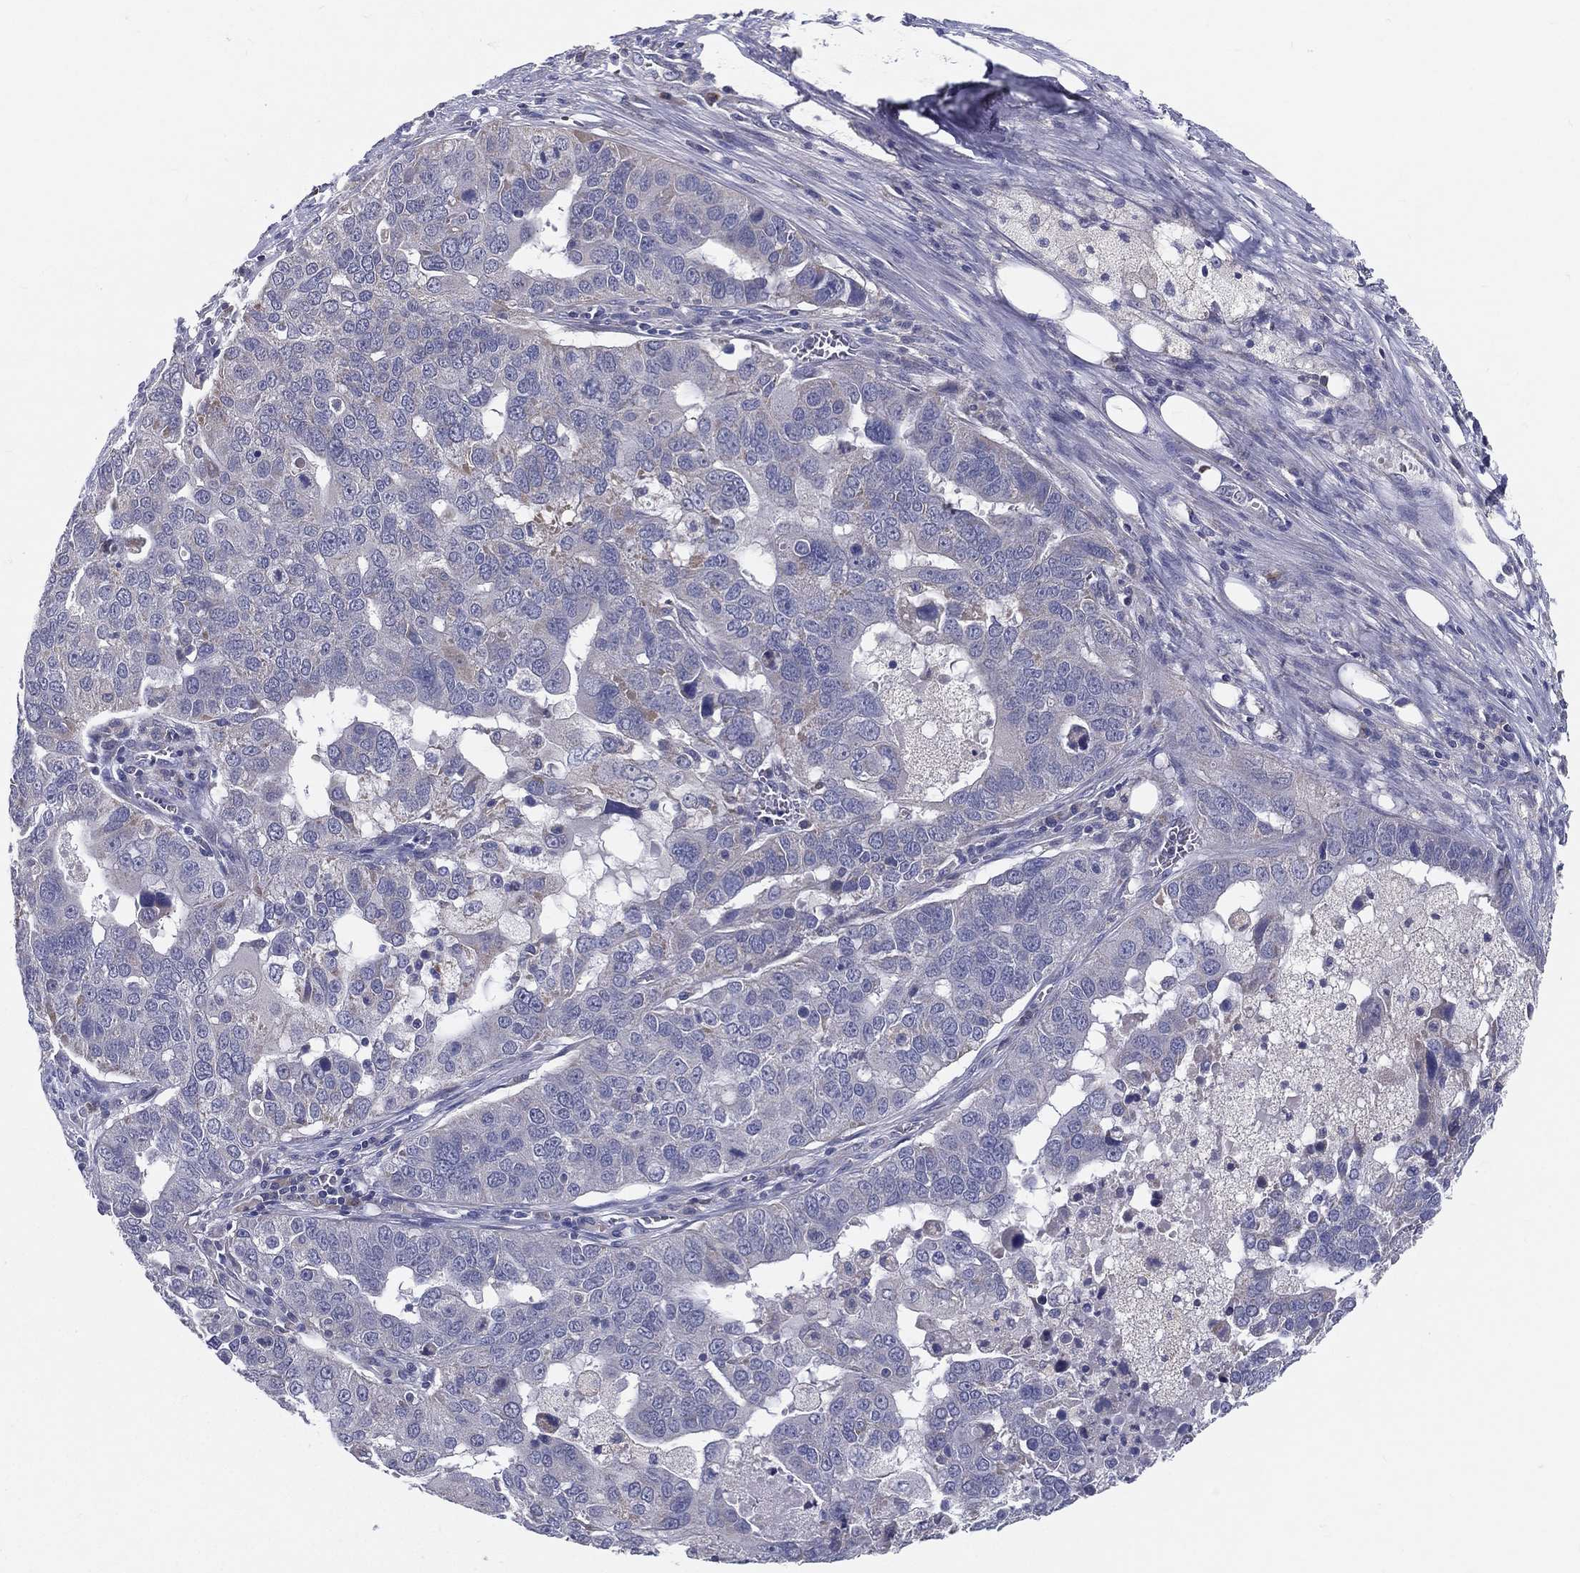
{"staining": {"intensity": "negative", "quantity": "none", "location": "none"}, "tissue": "ovarian cancer", "cell_type": "Tumor cells", "image_type": "cancer", "snomed": [{"axis": "morphology", "description": "Carcinoma, endometroid"}, {"axis": "topography", "description": "Soft tissue"}, {"axis": "topography", "description": "Ovary"}], "caption": "Tumor cells show no significant protein positivity in ovarian endometroid carcinoma.", "gene": "PCSK1", "patient": {"sex": "female", "age": 52}}